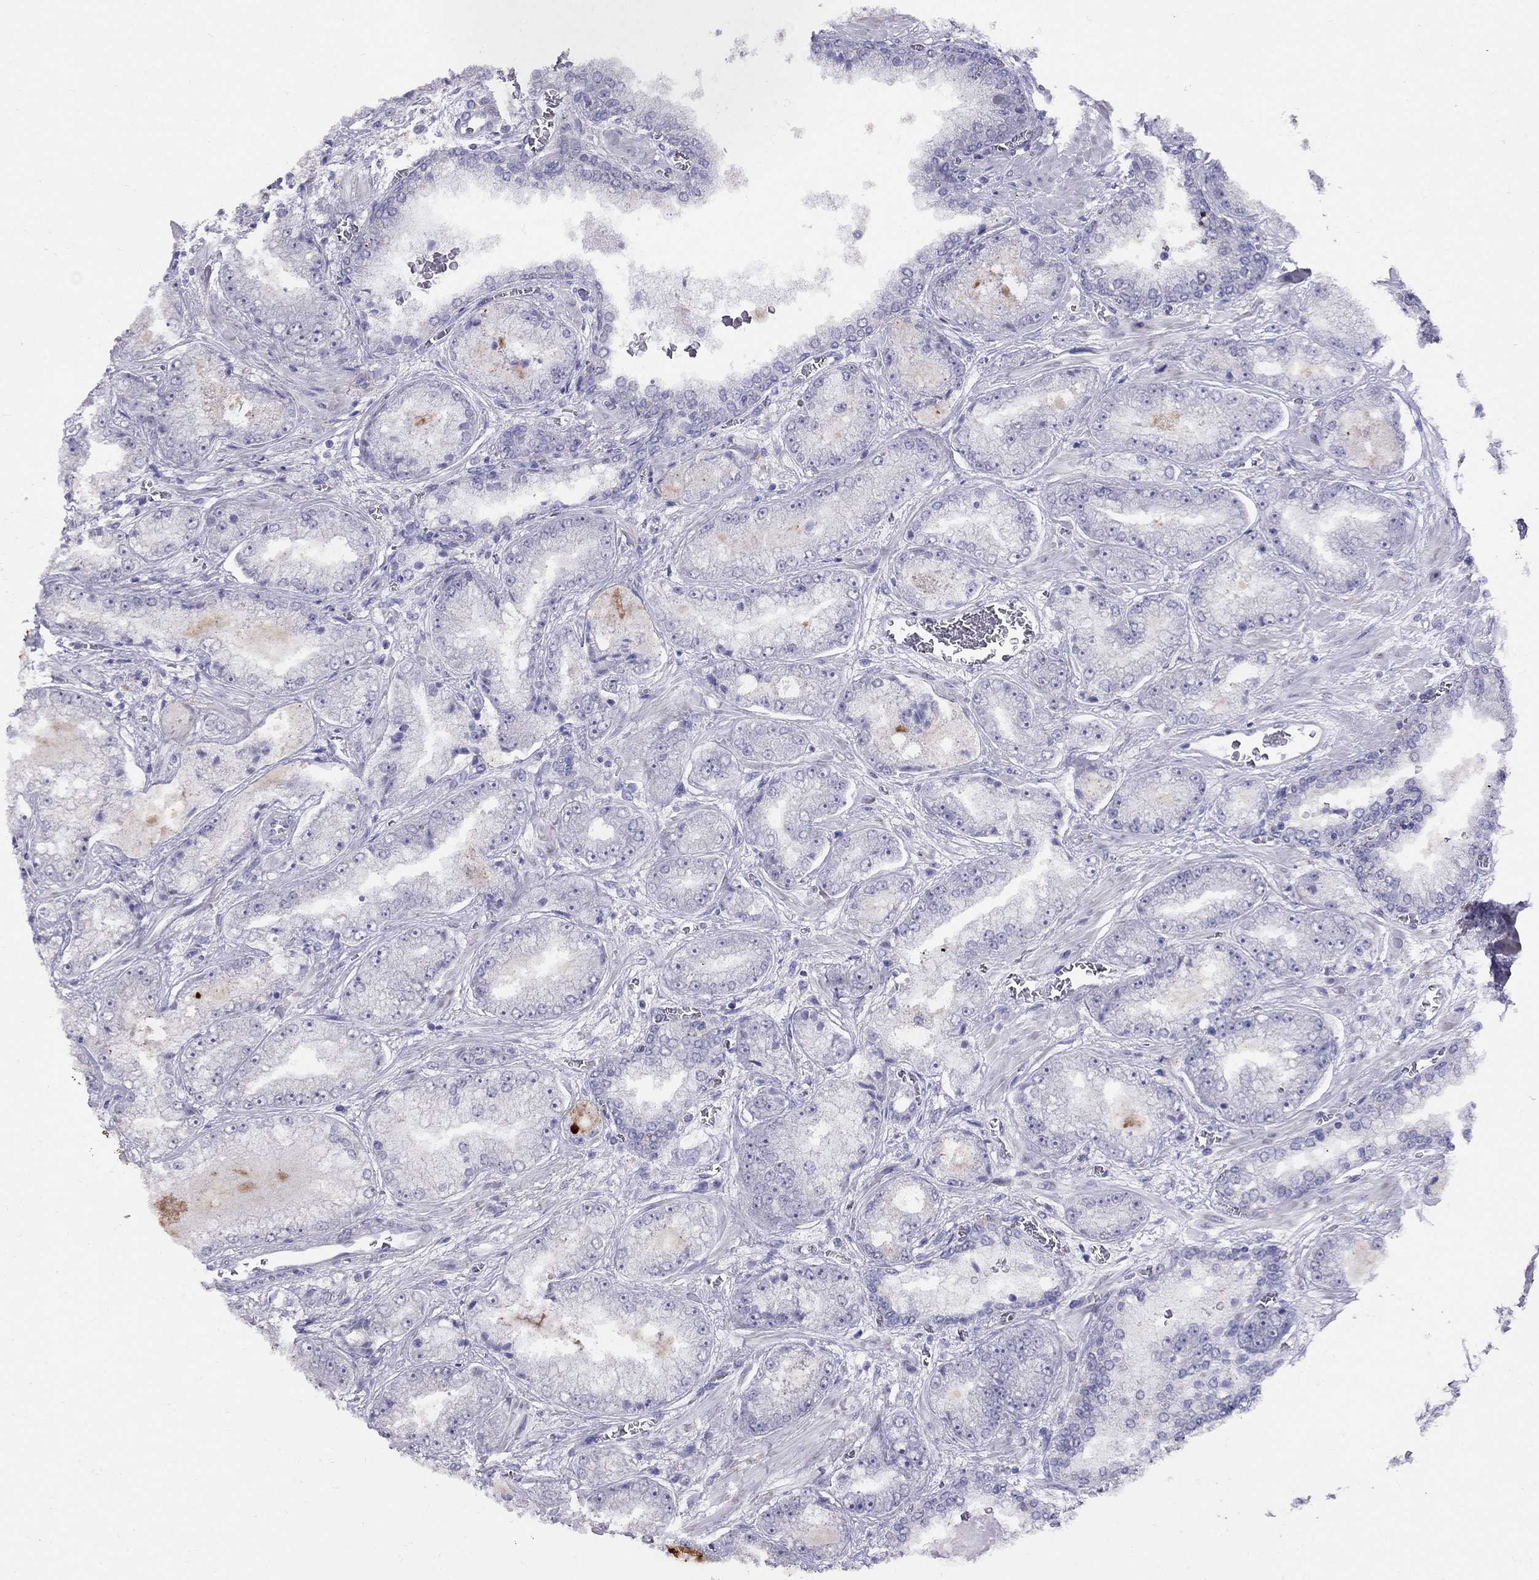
{"staining": {"intensity": "negative", "quantity": "none", "location": "none"}, "tissue": "prostate cancer", "cell_type": "Tumor cells", "image_type": "cancer", "snomed": [{"axis": "morphology", "description": "Adenocarcinoma, Low grade"}, {"axis": "topography", "description": "Prostate"}], "caption": "The micrograph exhibits no significant expression in tumor cells of adenocarcinoma (low-grade) (prostate).", "gene": "MAGEB4", "patient": {"sex": "male", "age": 57}}